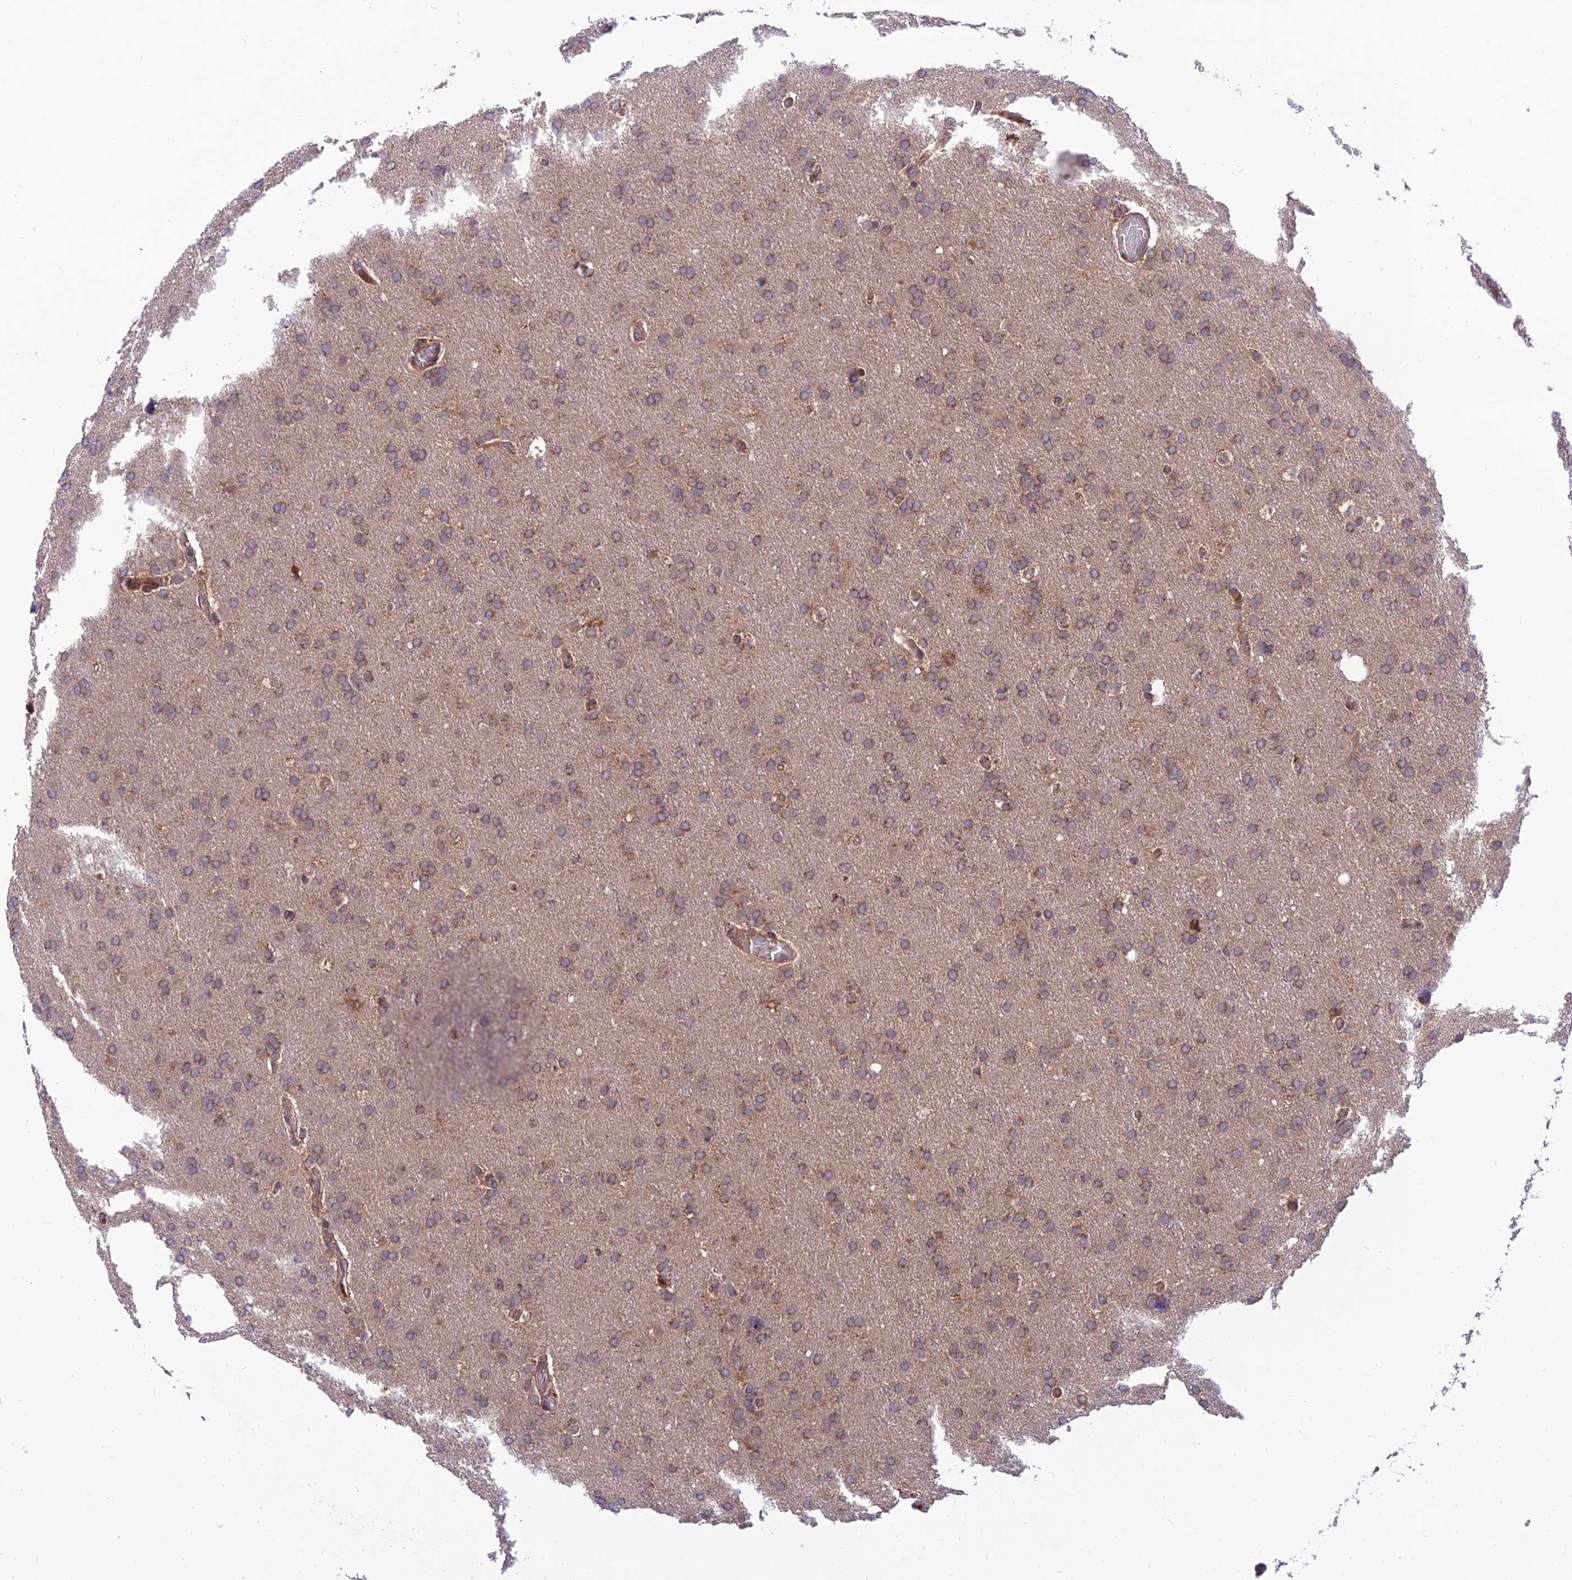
{"staining": {"intensity": "moderate", "quantity": ">75%", "location": "cytoplasmic/membranous"}, "tissue": "glioma", "cell_type": "Tumor cells", "image_type": "cancer", "snomed": [{"axis": "morphology", "description": "Glioma, malignant, High grade"}, {"axis": "topography", "description": "Cerebral cortex"}], "caption": "IHC staining of glioma, which demonstrates medium levels of moderate cytoplasmic/membranous expression in approximately >75% of tumor cells indicating moderate cytoplasmic/membranous protein positivity. The staining was performed using DAB (brown) for protein detection and nuclei were counterstained in hematoxylin (blue).", "gene": "NDUFC1", "patient": {"sex": "female", "age": 36}}